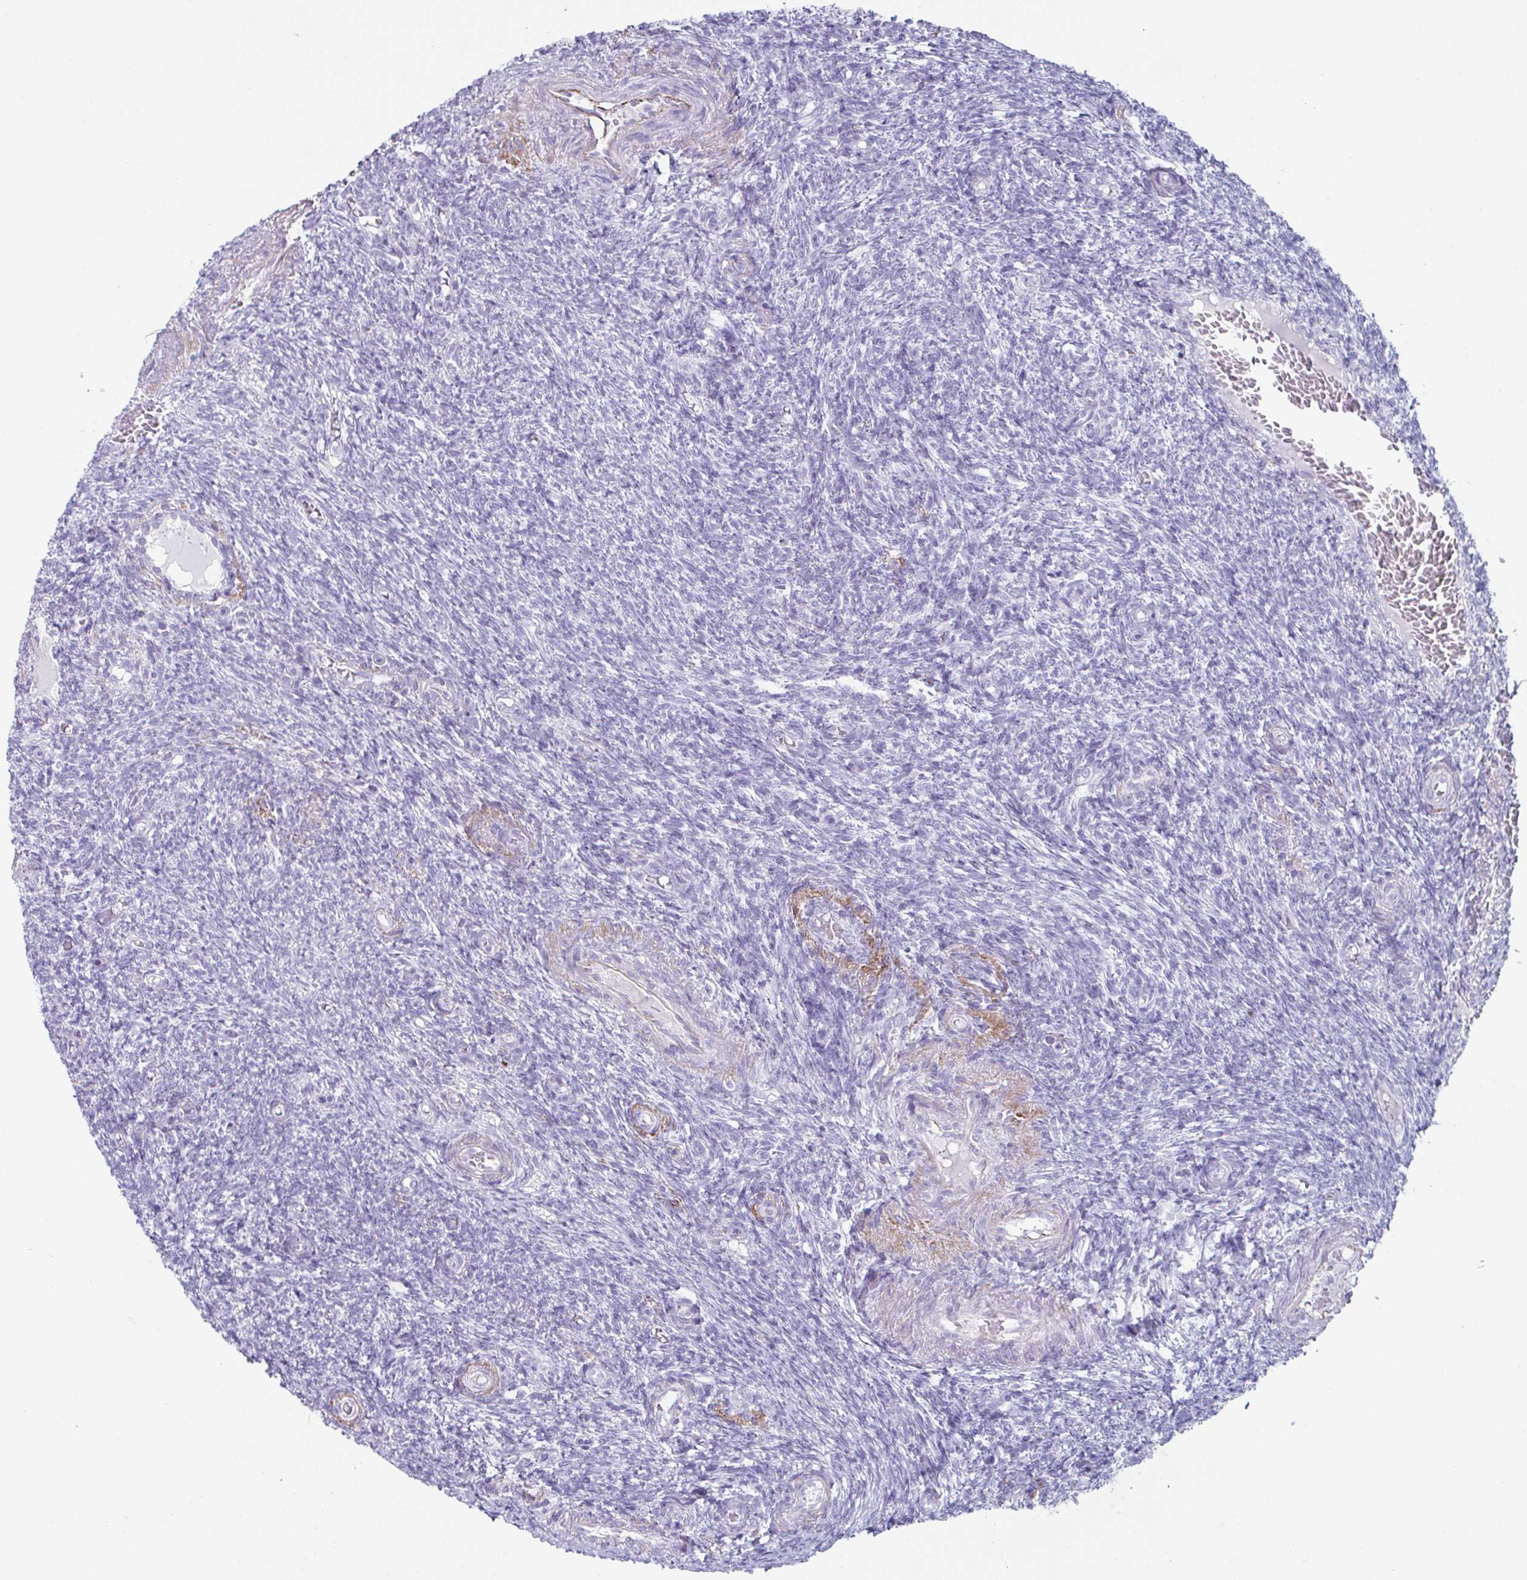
{"staining": {"intensity": "negative", "quantity": "none", "location": "none"}, "tissue": "ovary", "cell_type": "Follicle cells", "image_type": "normal", "snomed": [{"axis": "morphology", "description": "Normal tissue, NOS"}, {"axis": "topography", "description": "Ovary"}], "caption": "Immunohistochemical staining of unremarkable human ovary reveals no significant expression in follicle cells.", "gene": "CREG2", "patient": {"sex": "female", "age": 39}}